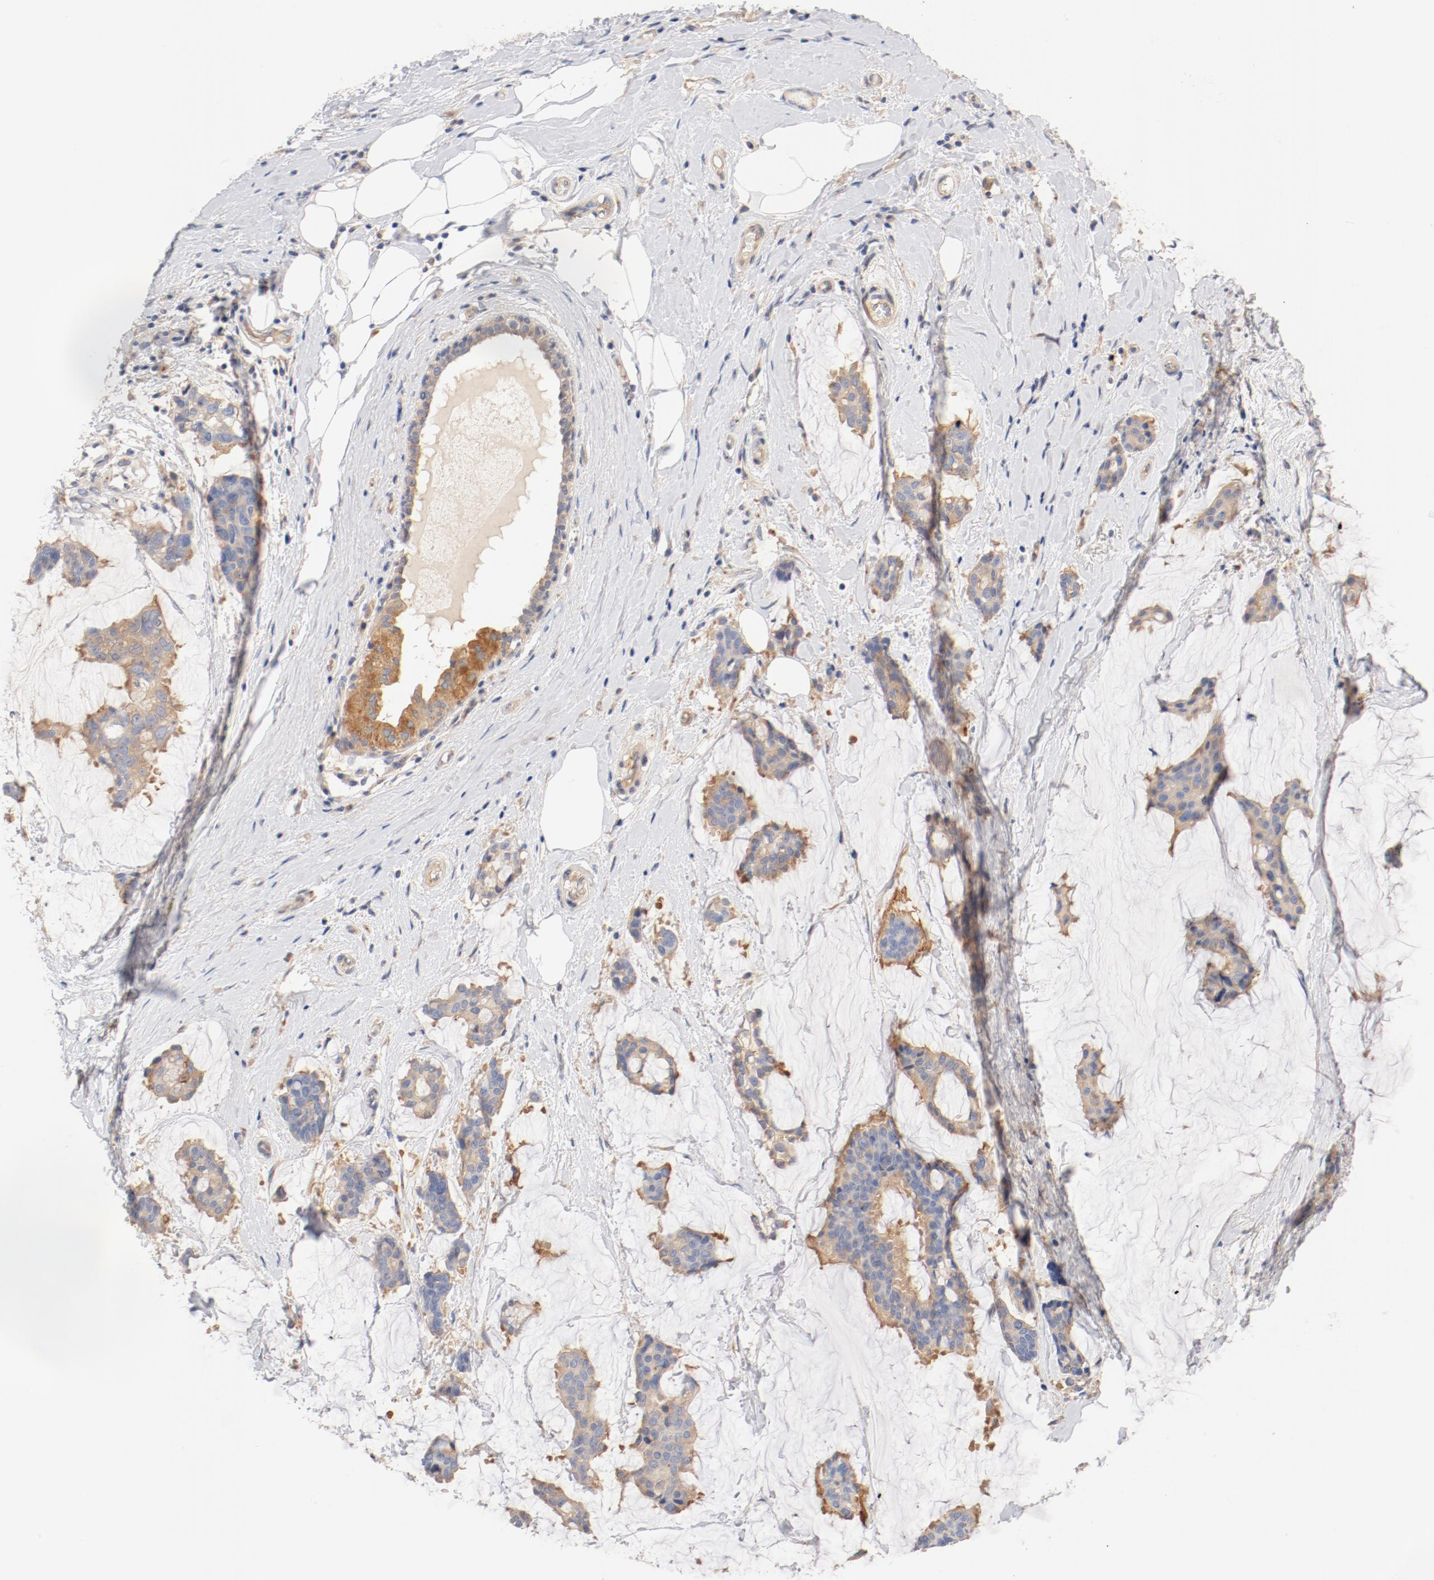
{"staining": {"intensity": "moderate", "quantity": ">75%", "location": "cytoplasmic/membranous"}, "tissue": "breast cancer", "cell_type": "Tumor cells", "image_type": "cancer", "snomed": [{"axis": "morphology", "description": "Duct carcinoma"}, {"axis": "topography", "description": "Breast"}], "caption": "Immunohistochemistry histopathology image of neoplastic tissue: human breast cancer (intraductal carcinoma) stained using immunohistochemistry exhibits medium levels of moderate protein expression localized specifically in the cytoplasmic/membranous of tumor cells, appearing as a cytoplasmic/membranous brown color.", "gene": "DYNC1H1", "patient": {"sex": "female", "age": 93}}